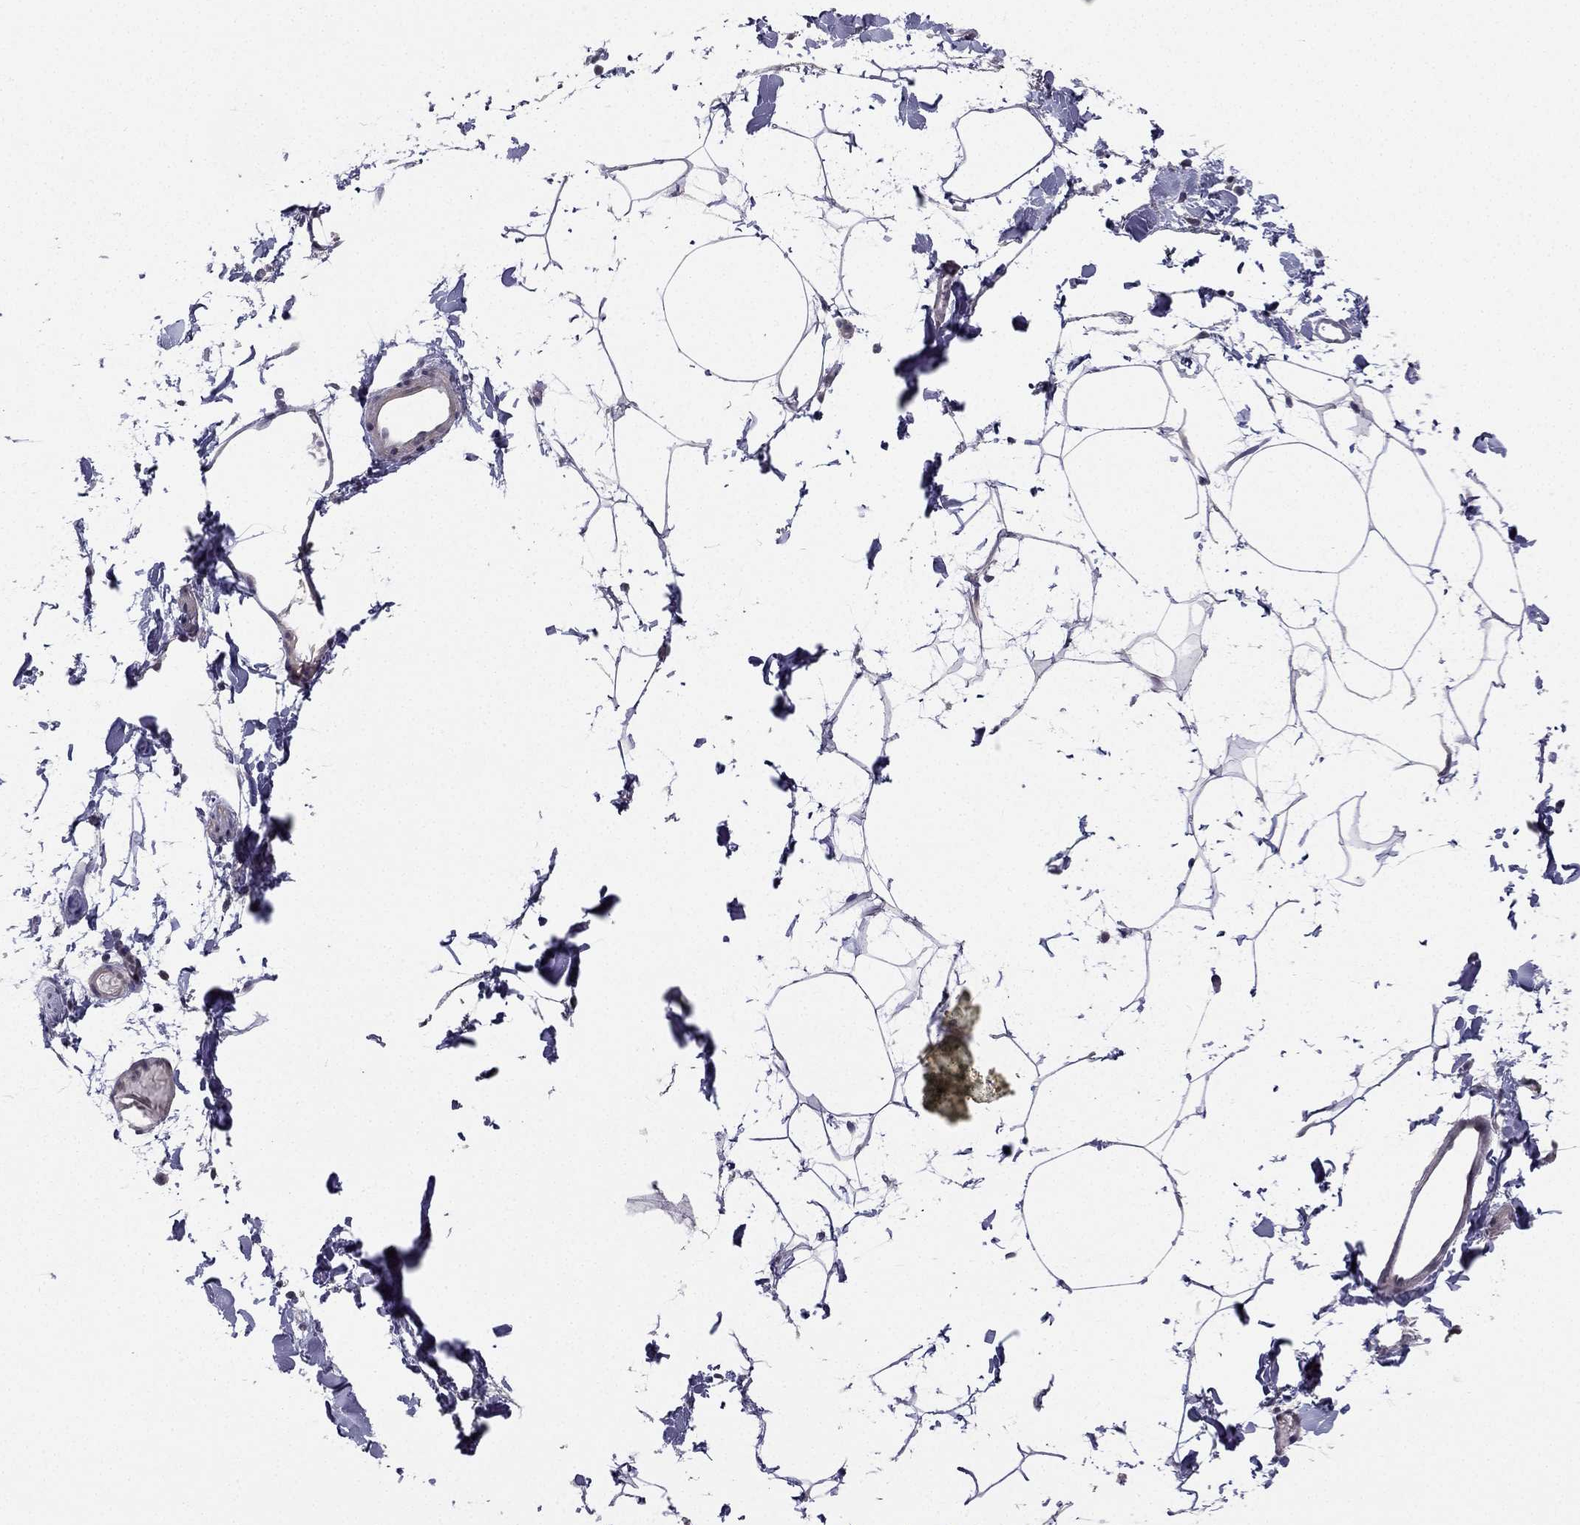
{"staining": {"intensity": "negative", "quantity": "none", "location": "none"}, "tissue": "adipose tissue", "cell_type": "Adipocytes", "image_type": "normal", "snomed": [{"axis": "morphology", "description": "Normal tissue, NOS"}, {"axis": "topography", "description": "Gallbladder"}, {"axis": "topography", "description": "Peripheral nerve tissue"}], "caption": "IHC photomicrograph of unremarkable adipose tissue: adipose tissue stained with DAB displays no significant protein staining in adipocytes.", "gene": "CHST8", "patient": {"sex": "female", "age": 45}}